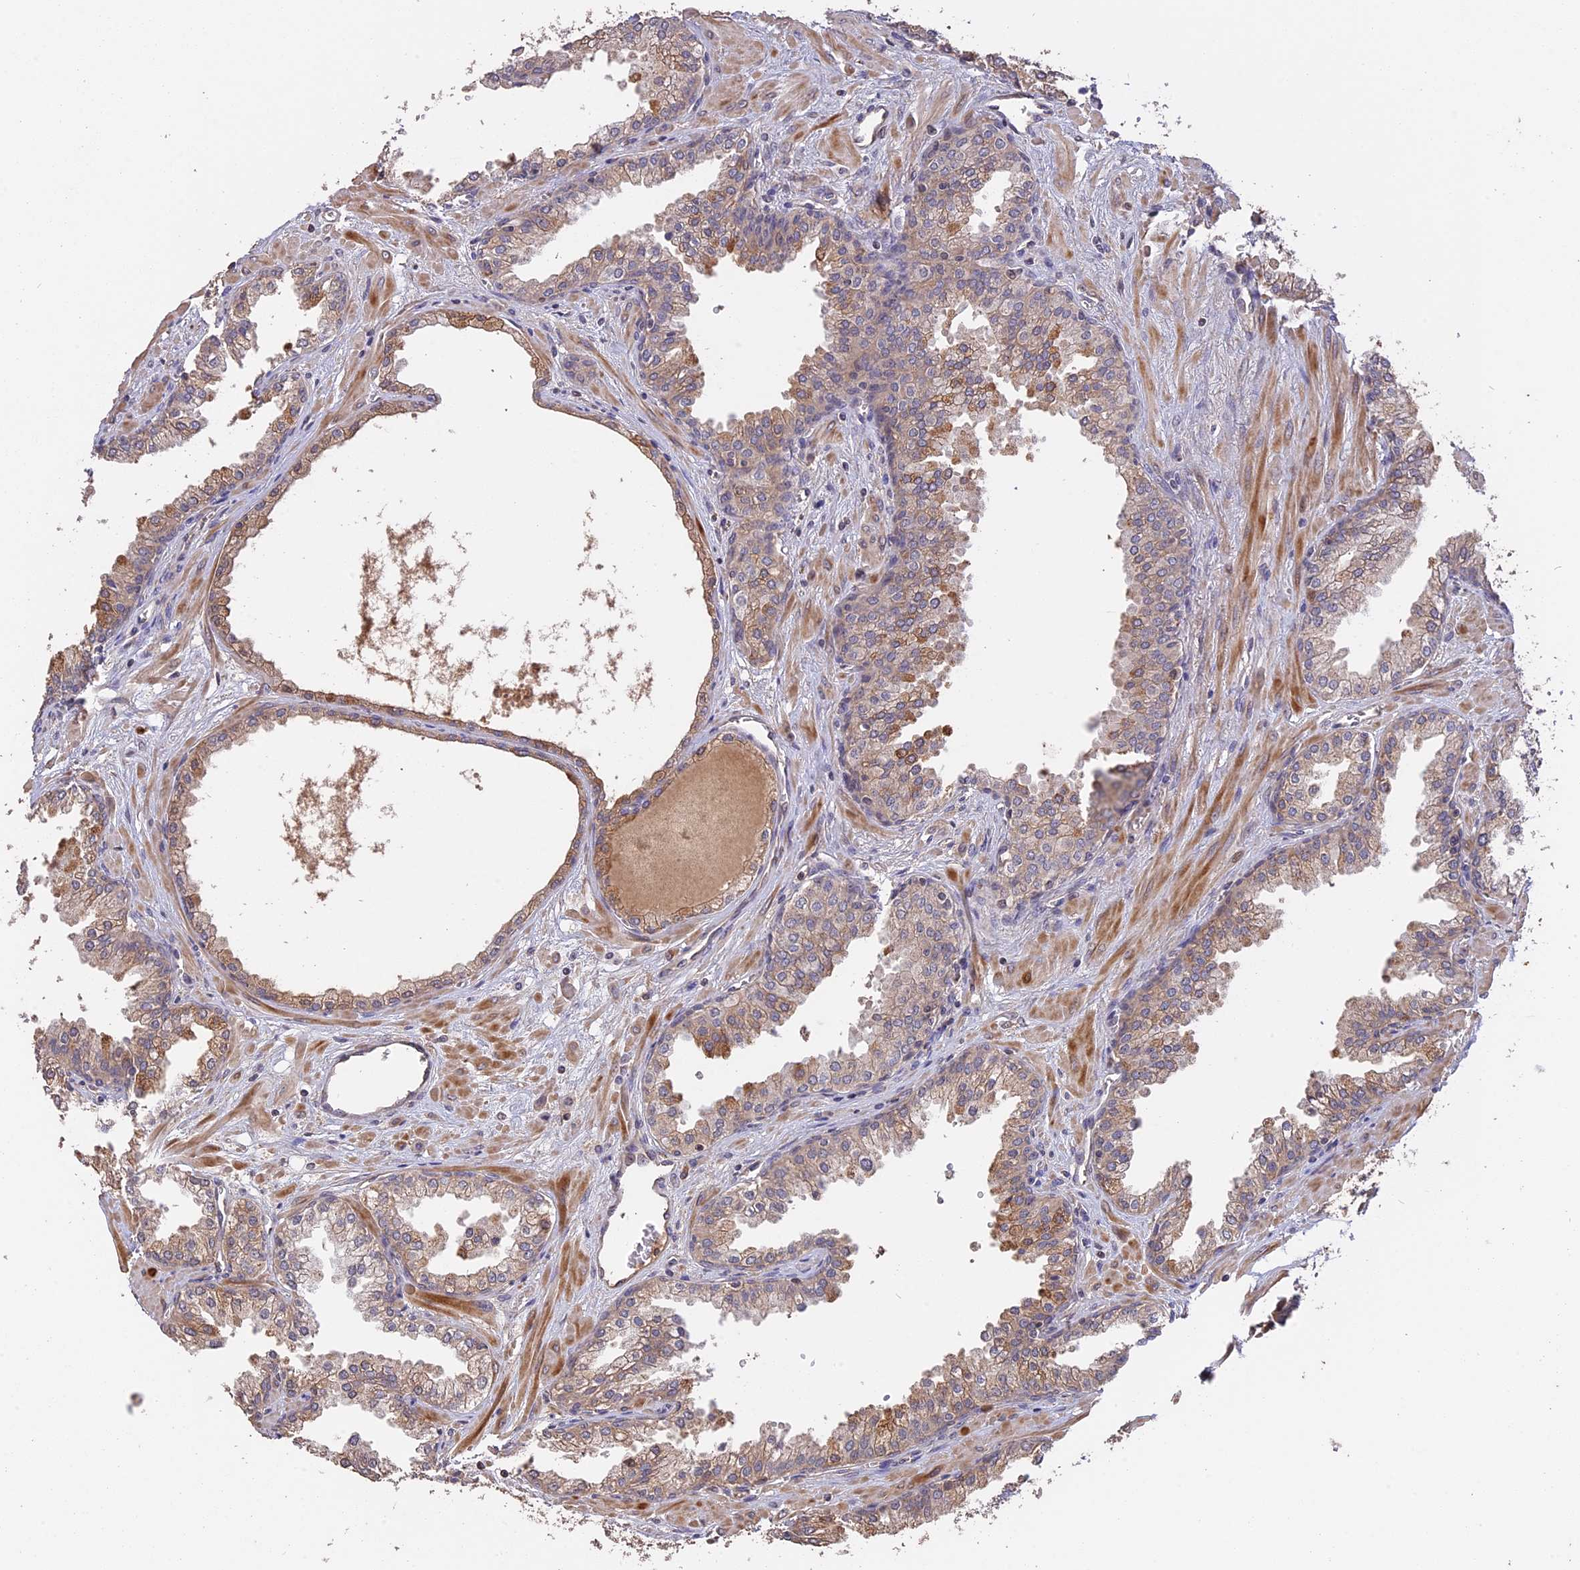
{"staining": {"intensity": "moderate", "quantity": "25%-75%", "location": "cytoplasmic/membranous"}, "tissue": "prostate cancer", "cell_type": "Tumor cells", "image_type": "cancer", "snomed": [{"axis": "morphology", "description": "Adenocarcinoma, Low grade"}, {"axis": "topography", "description": "Prostate"}], "caption": "Moderate cytoplasmic/membranous protein expression is seen in about 25%-75% of tumor cells in prostate cancer (adenocarcinoma (low-grade)).", "gene": "RASAL1", "patient": {"sex": "male", "age": 67}}